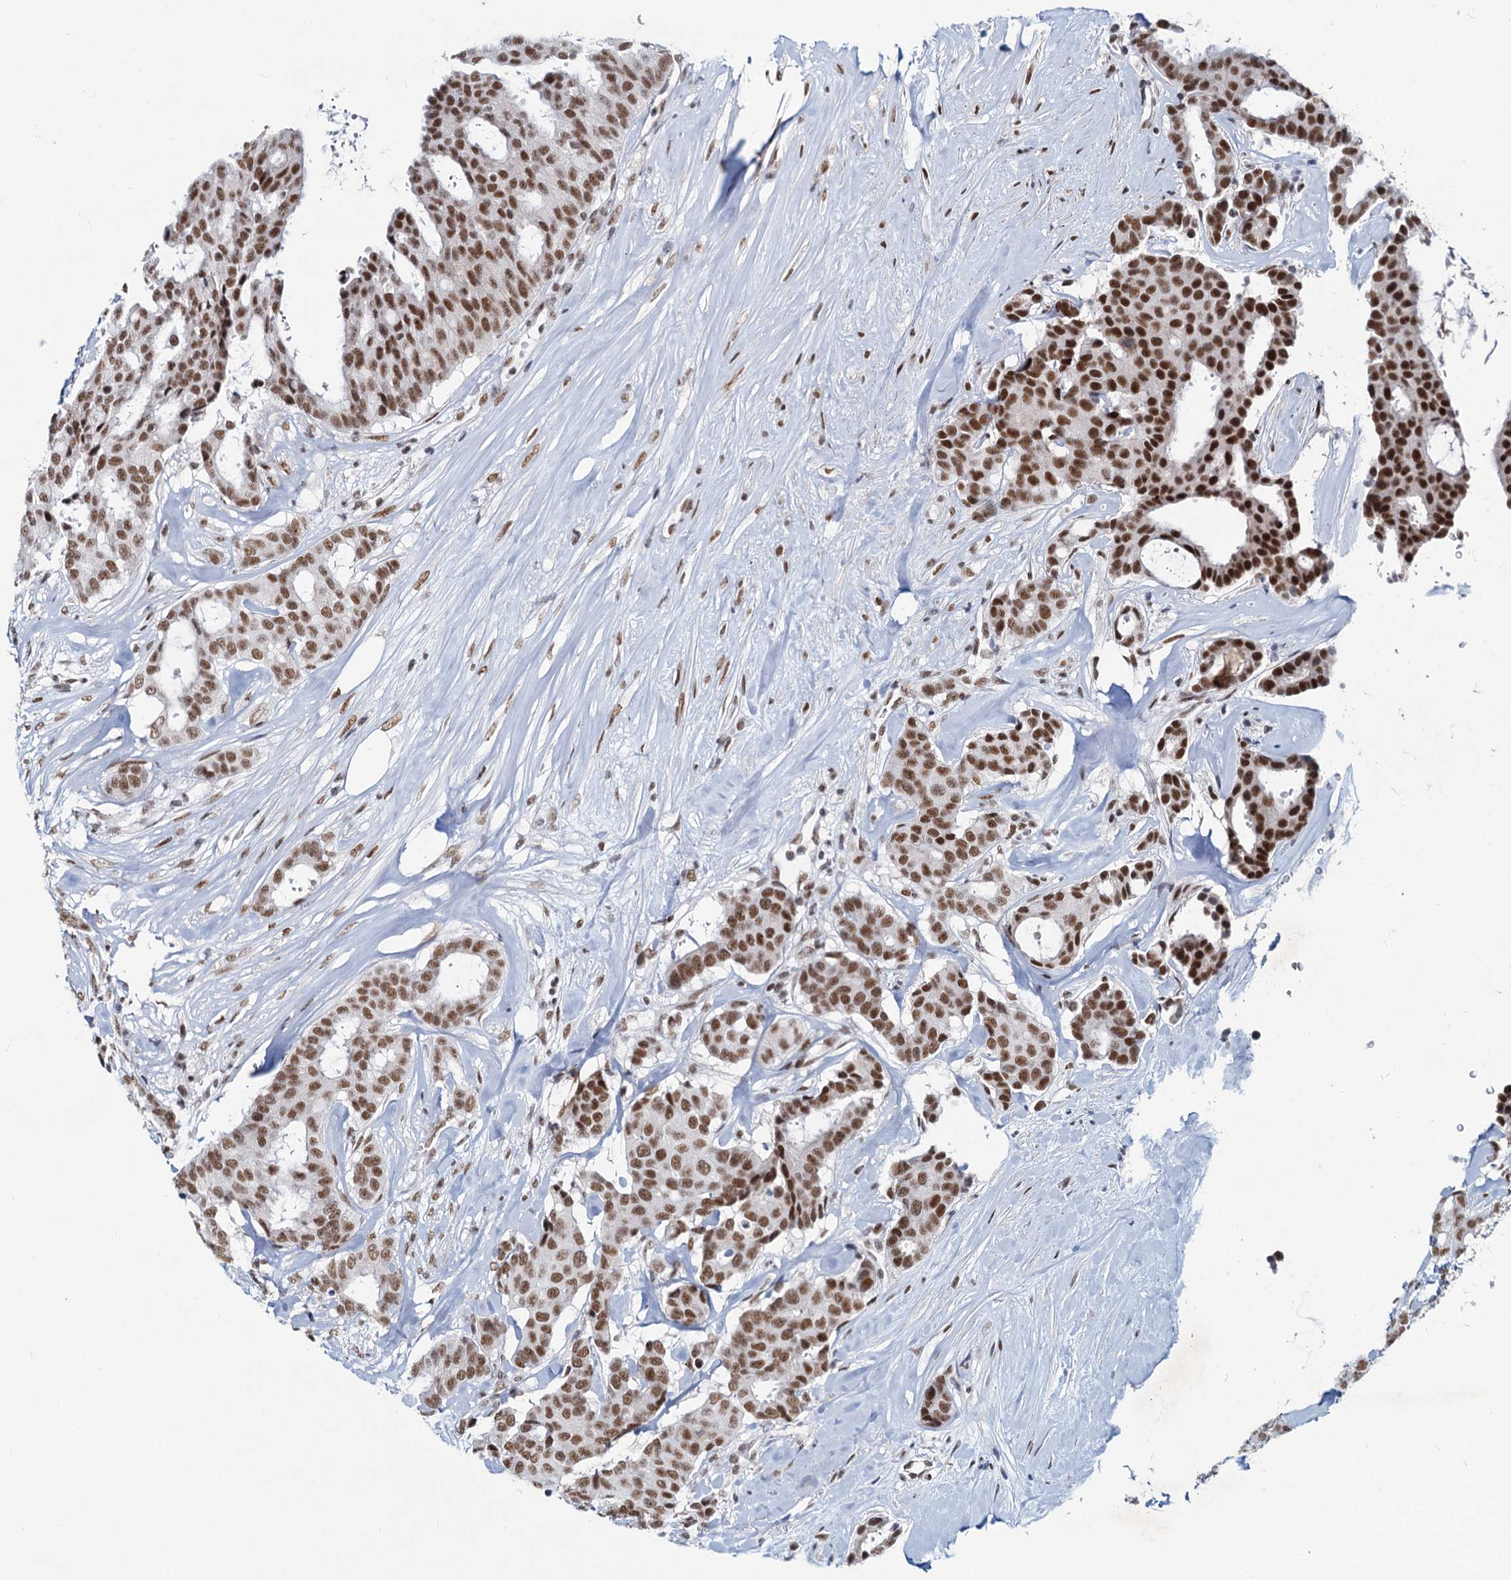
{"staining": {"intensity": "moderate", "quantity": ">75%", "location": "nuclear"}, "tissue": "breast cancer", "cell_type": "Tumor cells", "image_type": "cancer", "snomed": [{"axis": "morphology", "description": "Duct carcinoma"}, {"axis": "topography", "description": "Breast"}], "caption": "About >75% of tumor cells in breast infiltrating ductal carcinoma demonstrate moderate nuclear protein positivity as visualized by brown immunohistochemical staining.", "gene": "METTL14", "patient": {"sex": "female", "age": 75}}